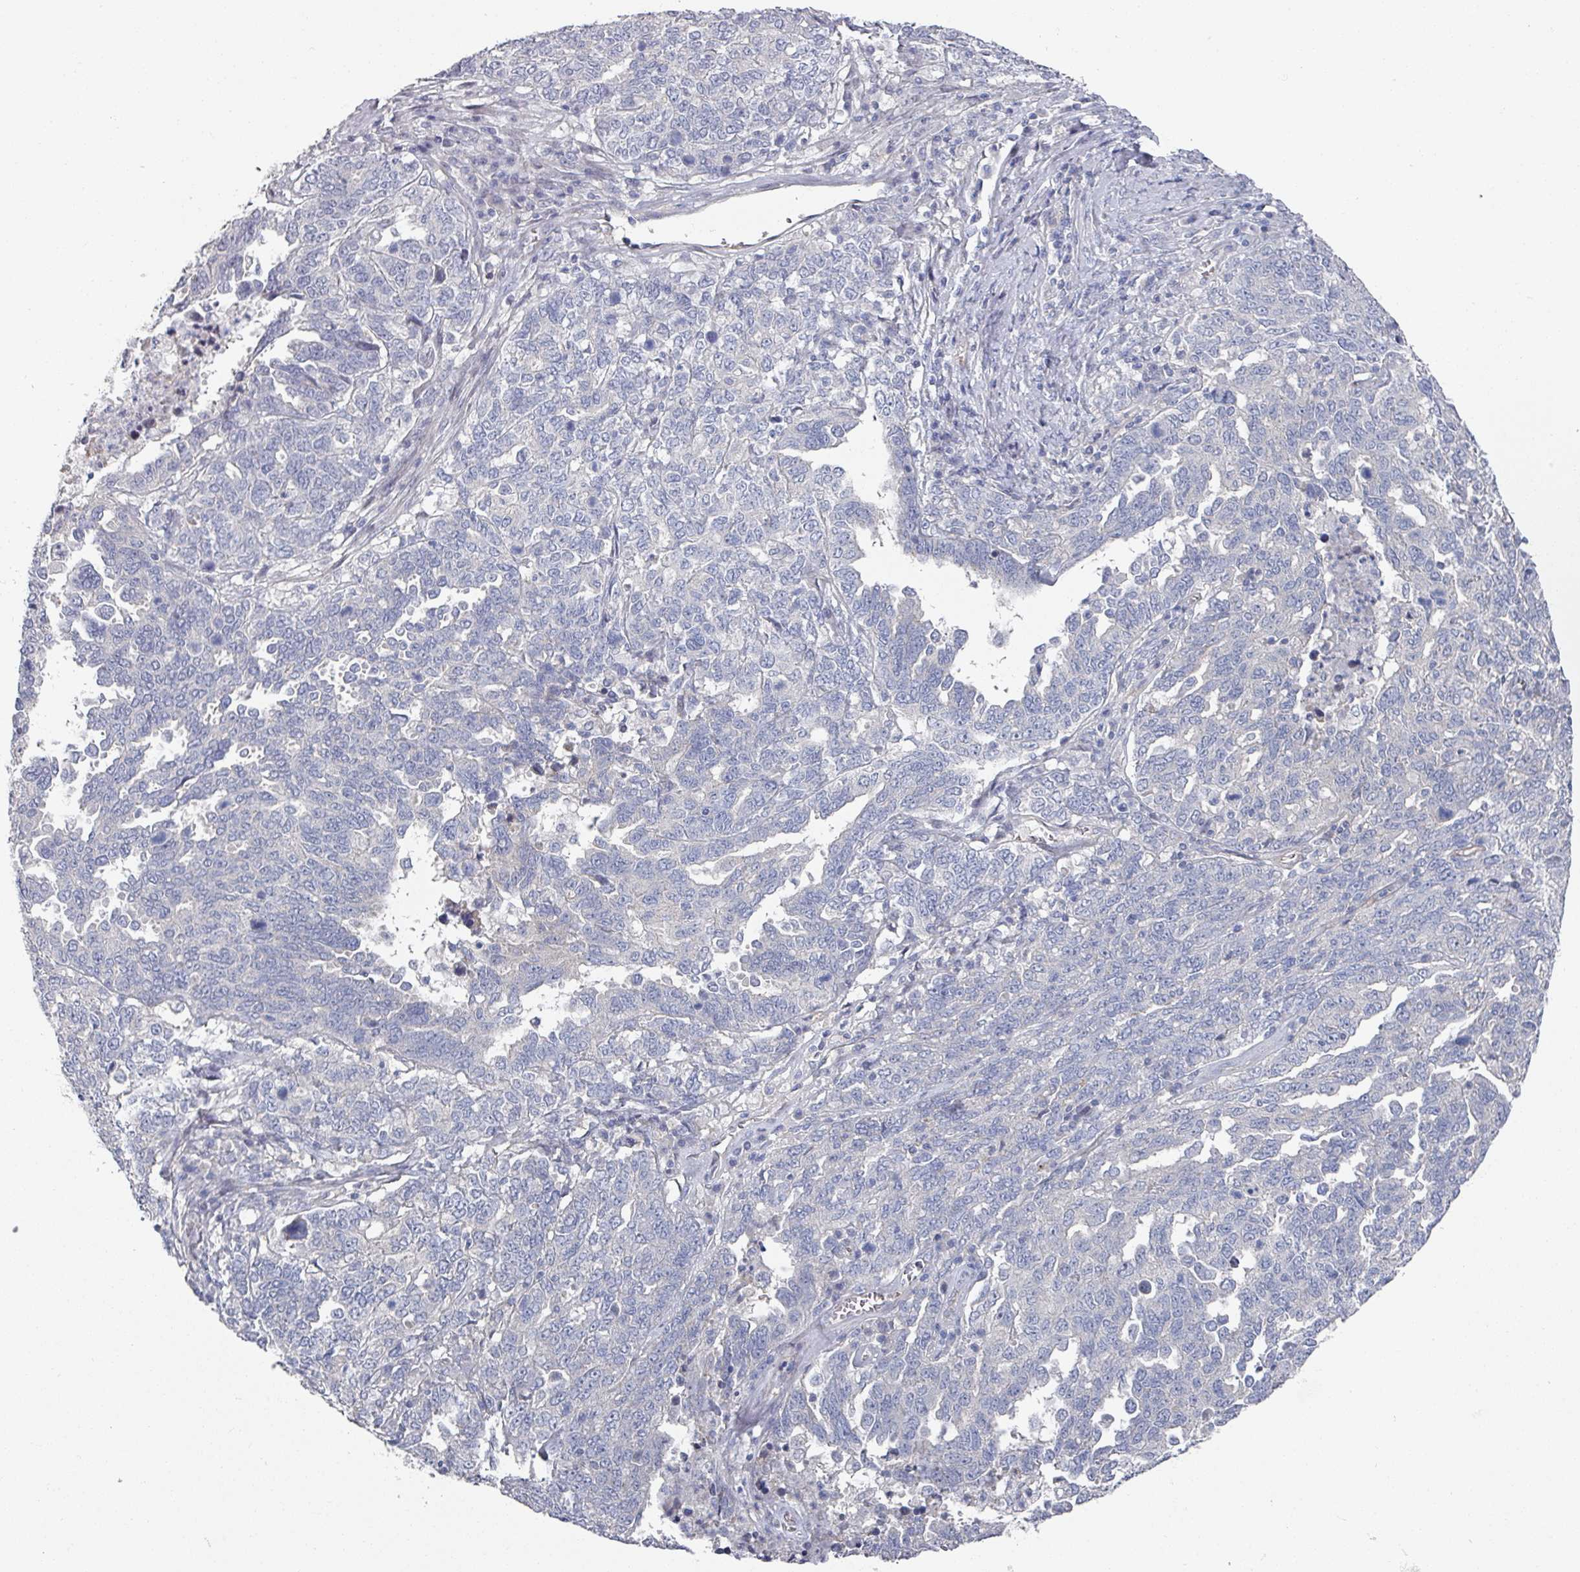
{"staining": {"intensity": "negative", "quantity": "none", "location": "none"}, "tissue": "ovarian cancer", "cell_type": "Tumor cells", "image_type": "cancer", "snomed": [{"axis": "morphology", "description": "Carcinoma, endometroid"}, {"axis": "topography", "description": "Ovary"}], "caption": "Immunohistochemistry (IHC) micrograph of human ovarian cancer stained for a protein (brown), which demonstrates no expression in tumor cells.", "gene": "EFL1", "patient": {"sex": "female", "age": 62}}